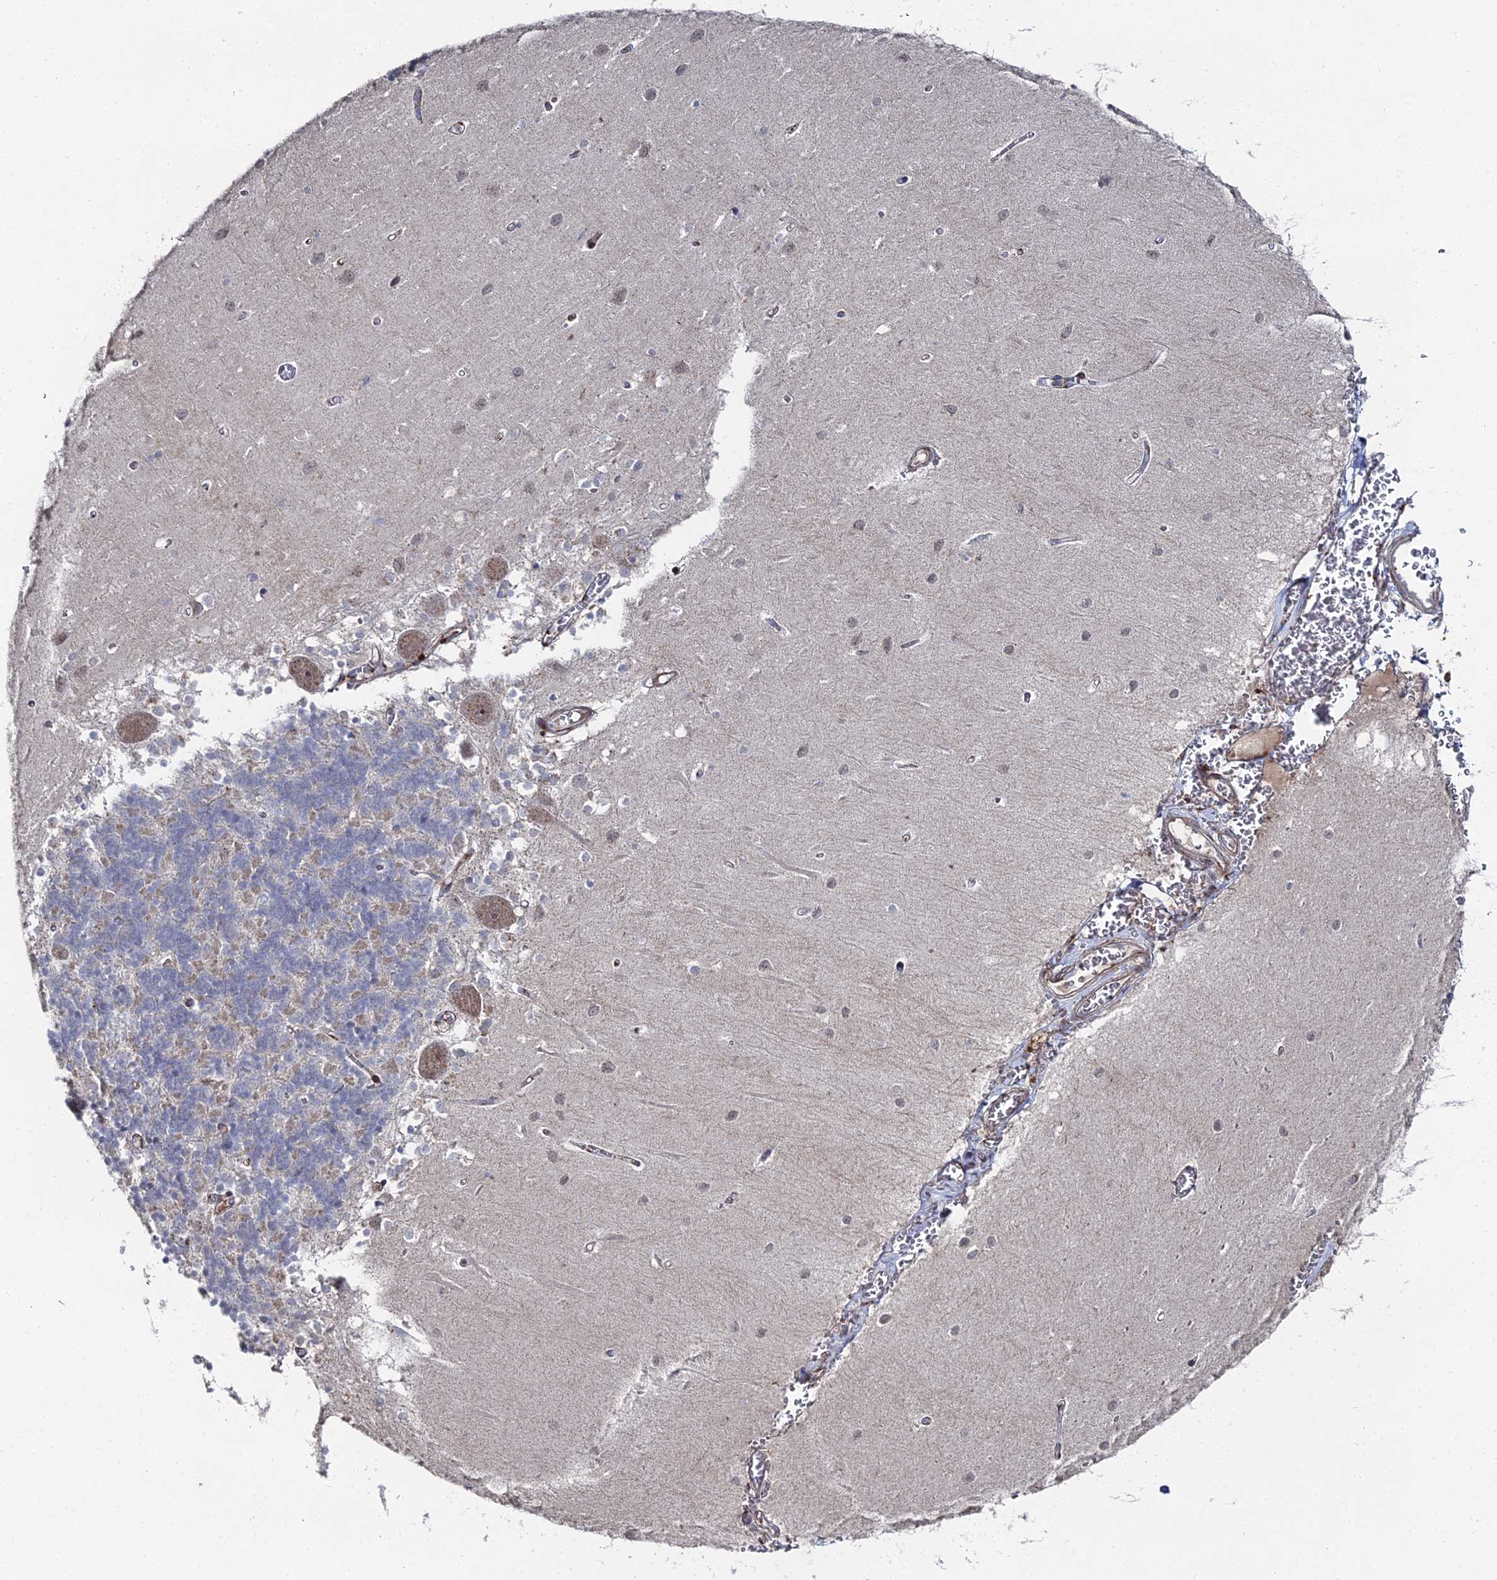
{"staining": {"intensity": "weak", "quantity": "25%-75%", "location": "cytoplasmic/membranous"}, "tissue": "cerebellum", "cell_type": "Cells in granular layer", "image_type": "normal", "snomed": [{"axis": "morphology", "description": "Normal tissue, NOS"}, {"axis": "topography", "description": "Cerebellum"}], "caption": "Human cerebellum stained with a brown dye demonstrates weak cytoplasmic/membranous positive staining in about 25%-75% of cells in granular layer.", "gene": "SGMS1", "patient": {"sex": "male", "age": 37}}